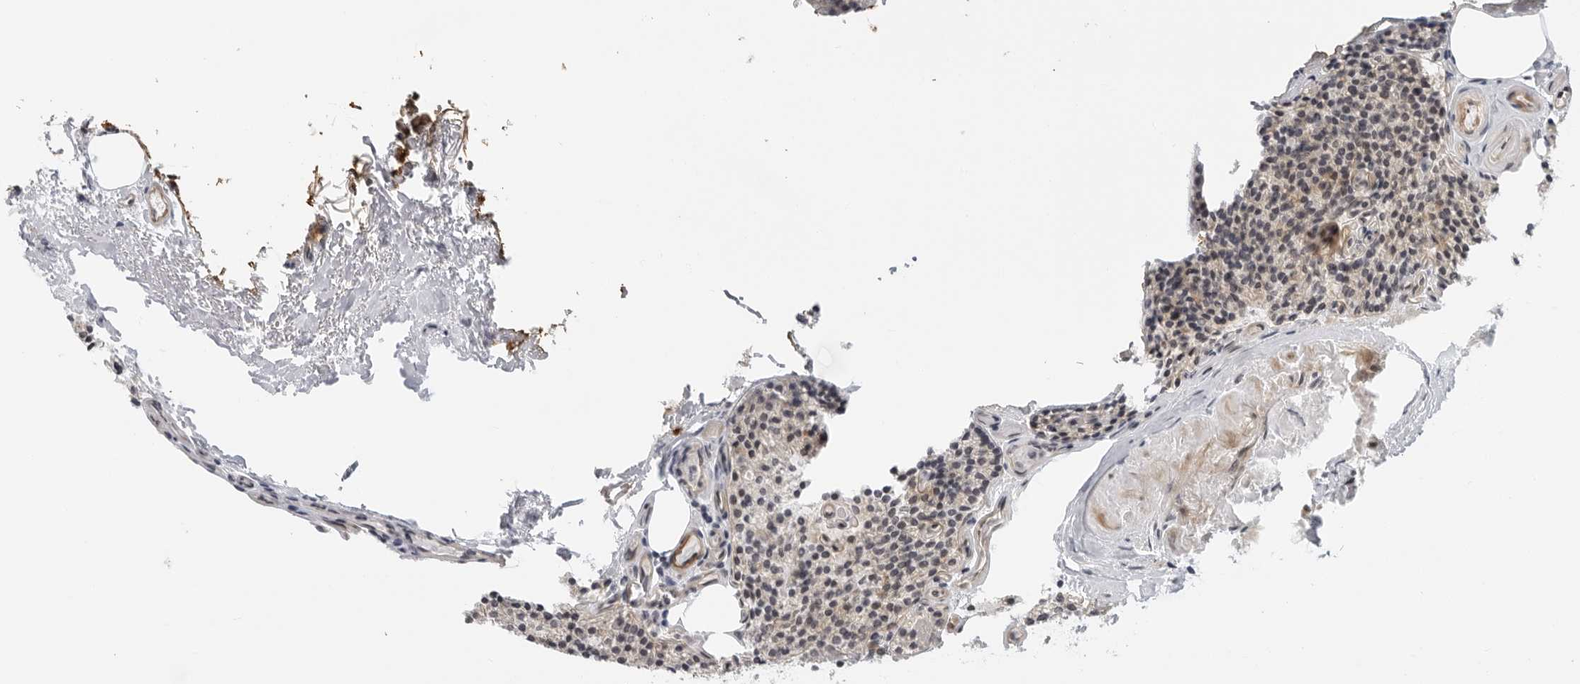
{"staining": {"intensity": "moderate", "quantity": "<25%", "location": "cytoplasmic/membranous"}, "tissue": "parathyroid gland", "cell_type": "Glandular cells", "image_type": "normal", "snomed": [{"axis": "morphology", "description": "Normal tissue, NOS"}, {"axis": "topography", "description": "Parathyroid gland"}], "caption": "IHC (DAB) staining of normal human parathyroid gland exhibits moderate cytoplasmic/membranous protein staining in approximately <25% of glandular cells. (Stains: DAB in brown, nuclei in blue, Microscopy: brightfield microscopy at high magnification).", "gene": "SUGCT", "patient": {"sex": "female", "age": 71}}